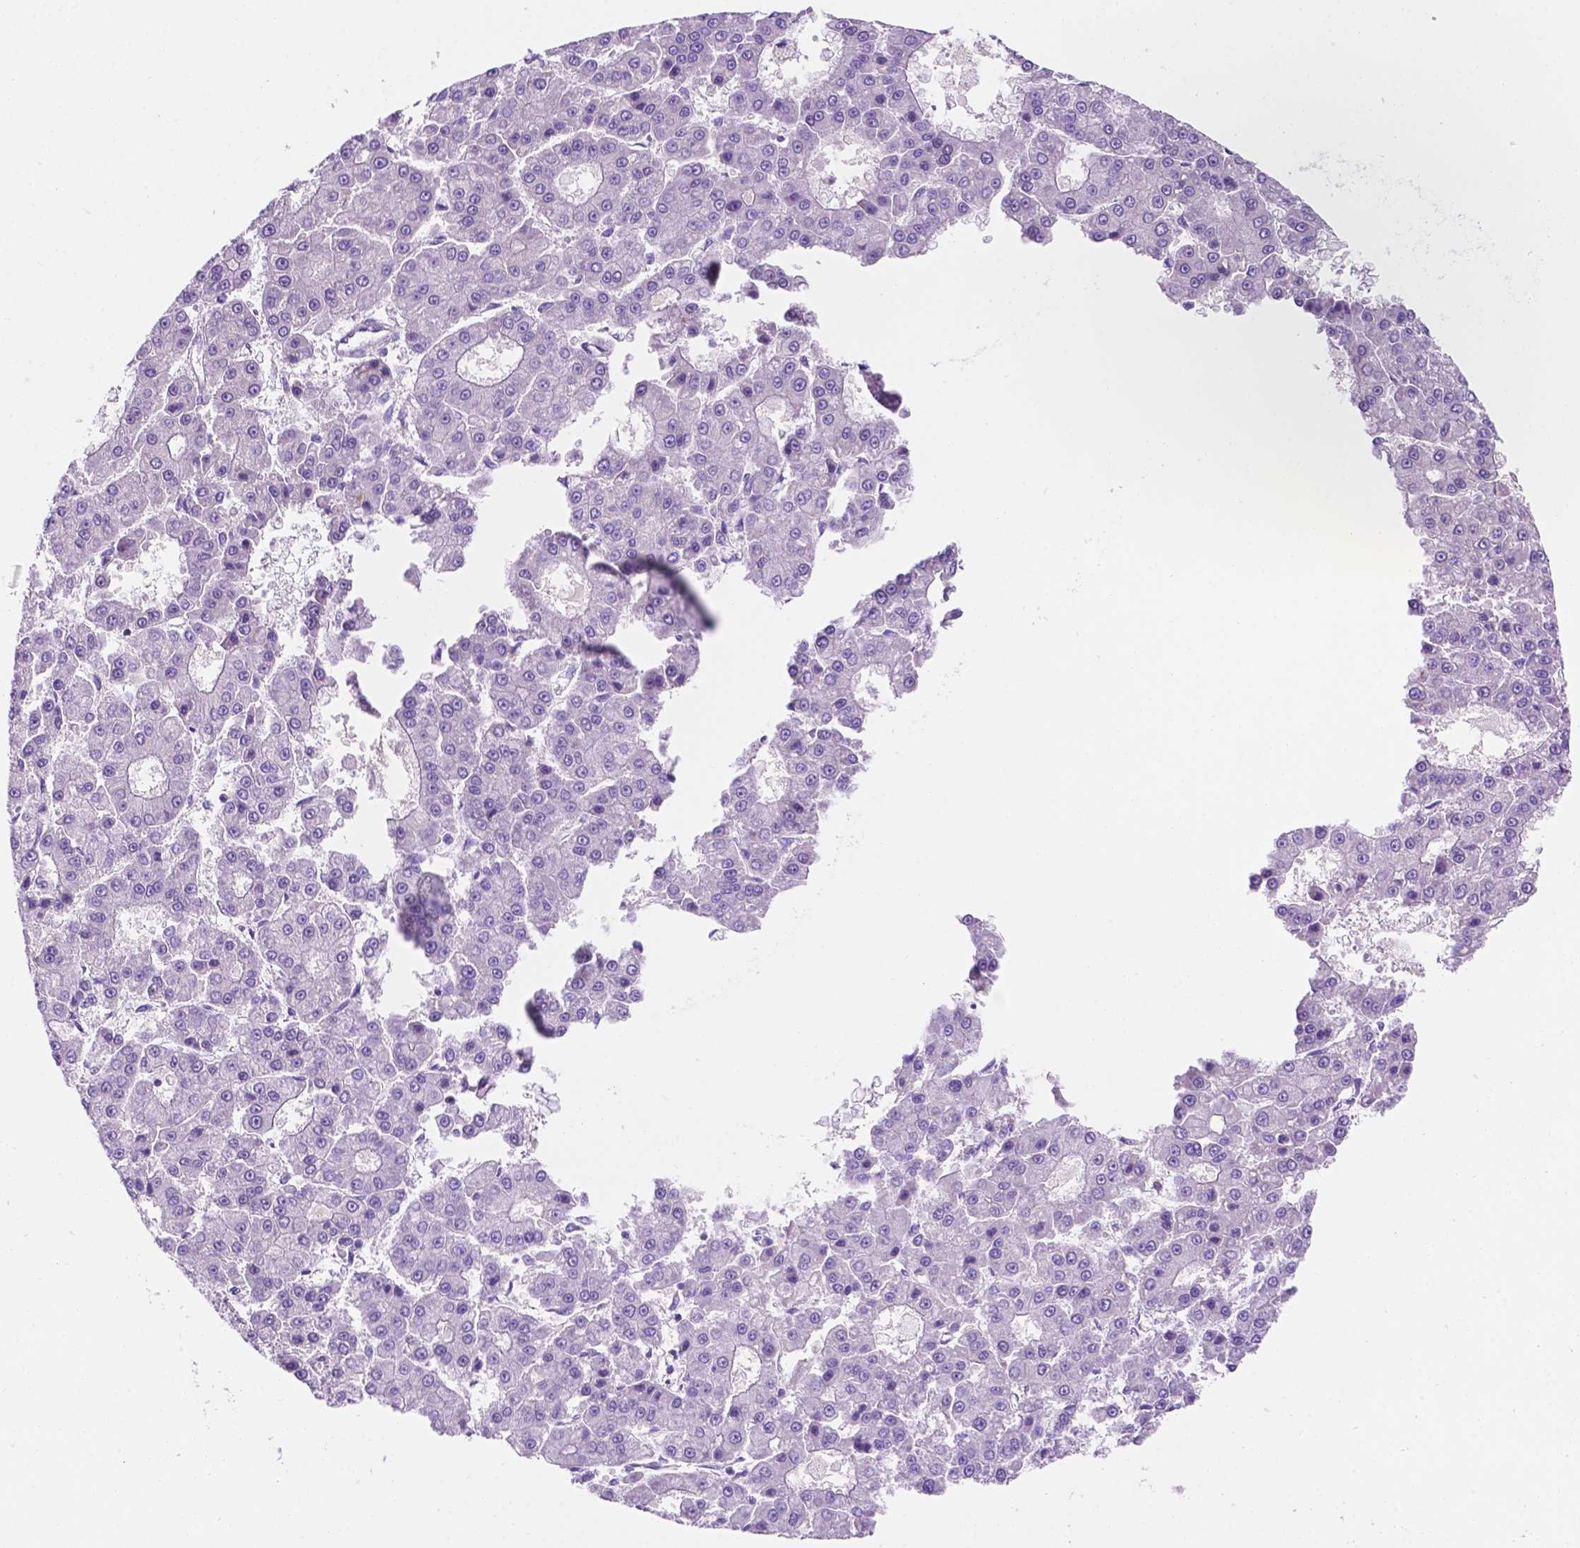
{"staining": {"intensity": "negative", "quantity": "none", "location": "none"}, "tissue": "liver cancer", "cell_type": "Tumor cells", "image_type": "cancer", "snomed": [{"axis": "morphology", "description": "Carcinoma, Hepatocellular, NOS"}, {"axis": "topography", "description": "Liver"}], "caption": "There is no significant positivity in tumor cells of liver cancer (hepatocellular carcinoma).", "gene": "CEACAM7", "patient": {"sex": "male", "age": 70}}